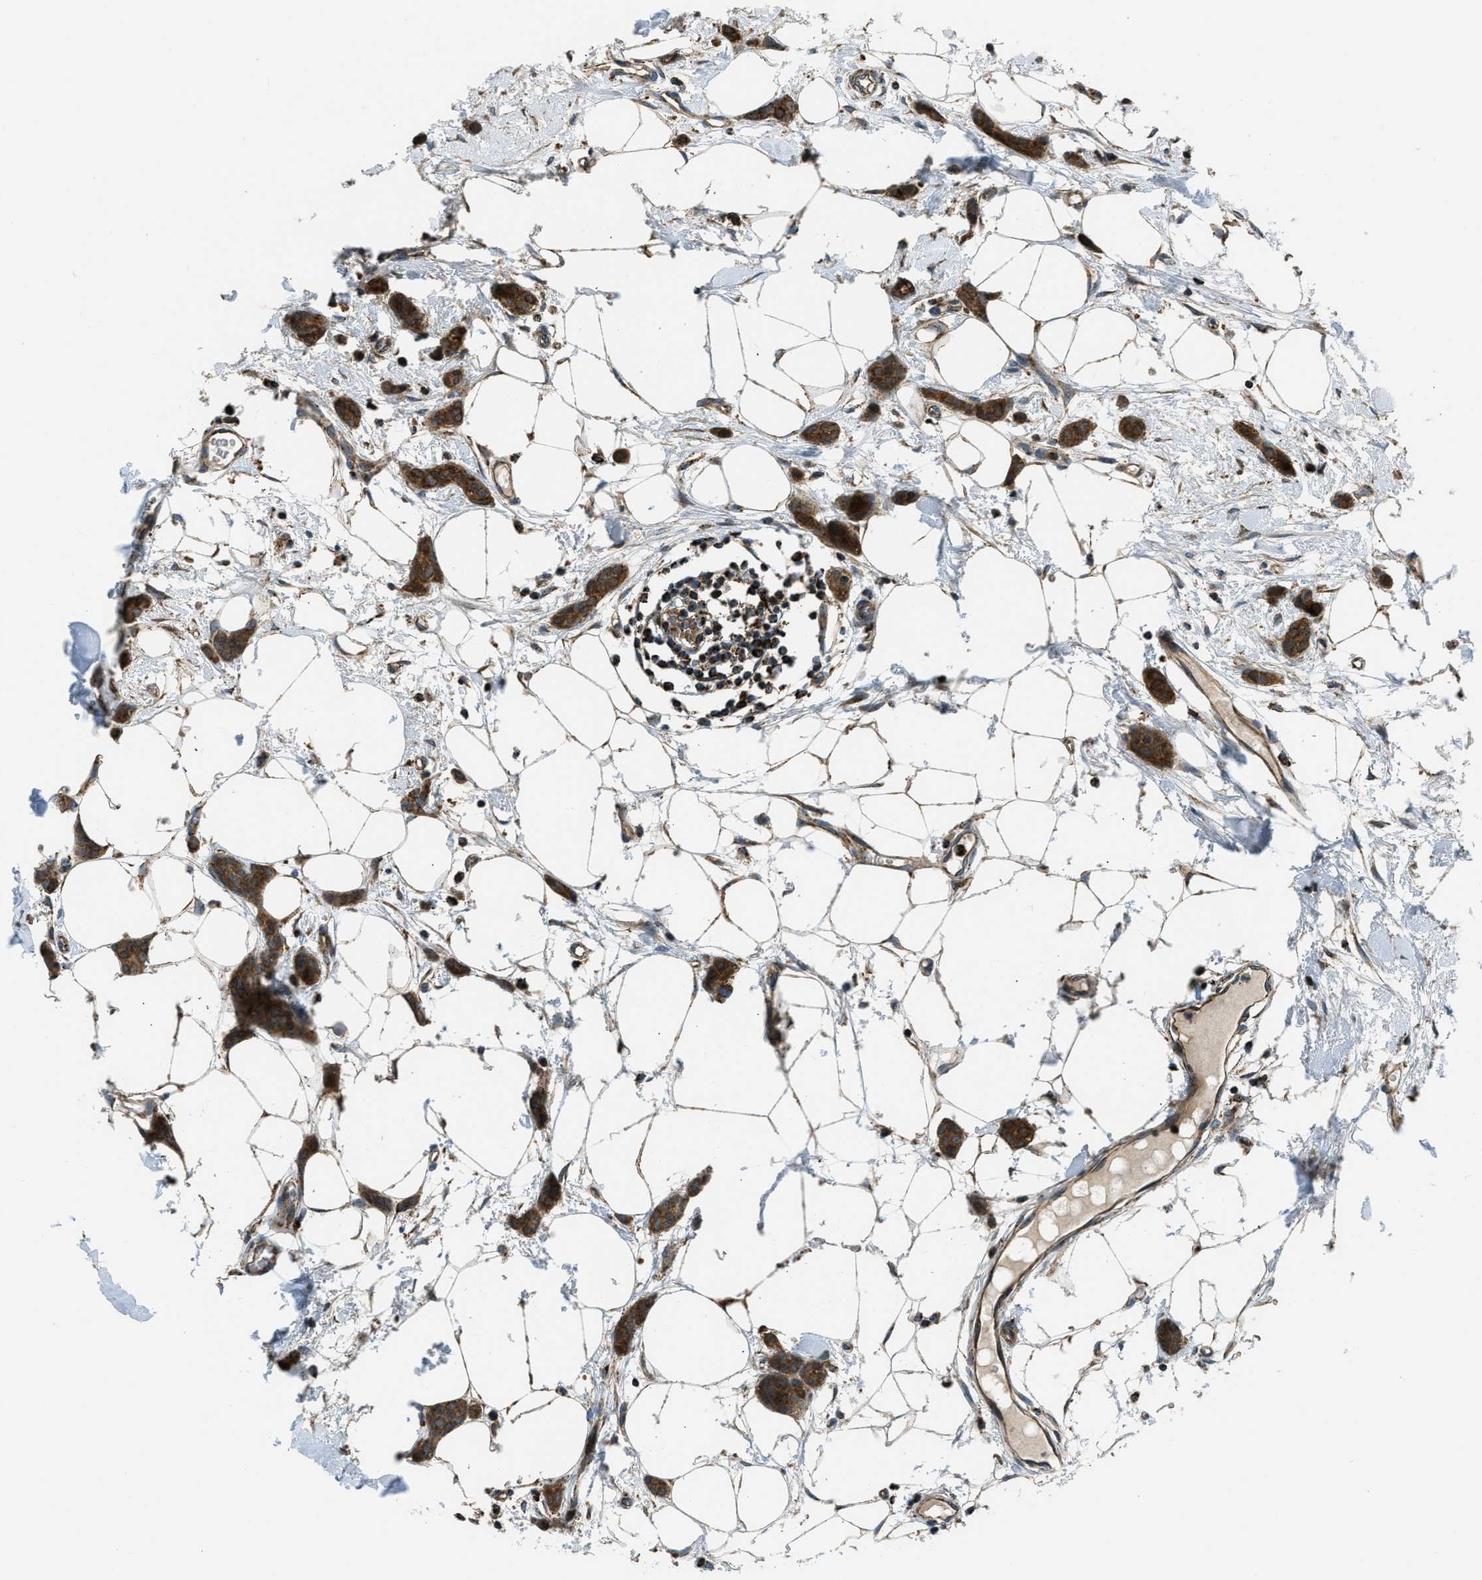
{"staining": {"intensity": "strong", "quantity": ">75%", "location": "cytoplasmic/membranous"}, "tissue": "breast cancer", "cell_type": "Tumor cells", "image_type": "cancer", "snomed": [{"axis": "morphology", "description": "Lobular carcinoma"}, {"axis": "topography", "description": "Skin"}, {"axis": "topography", "description": "Breast"}], "caption": "Tumor cells exhibit high levels of strong cytoplasmic/membranous staining in approximately >75% of cells in human breast lobular carcinoma.", "gene": "SESN2", "patient": {"sex": "female", "age": 46}}